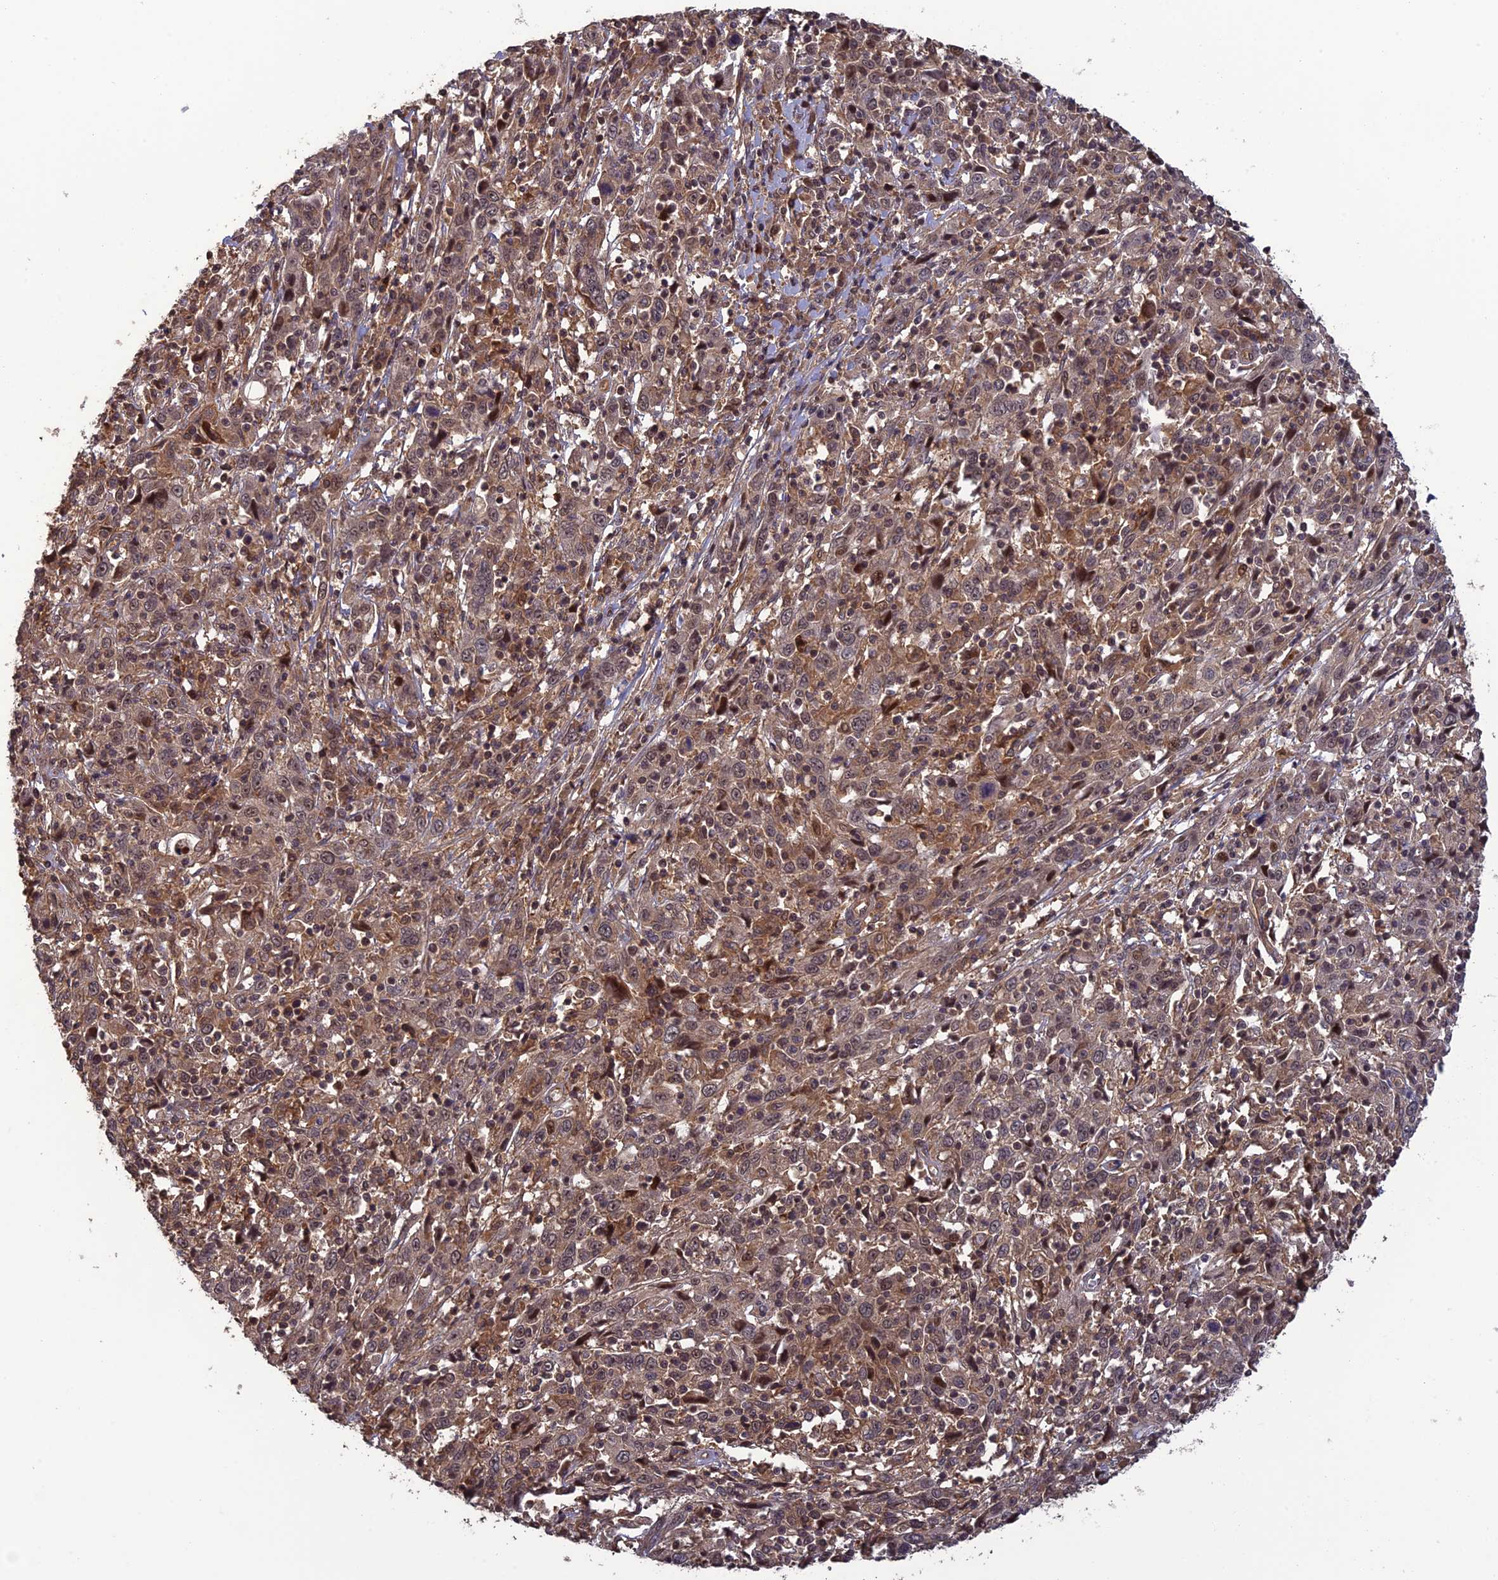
{"staining": {"intensity": "weak", "quantity": ">75%", "location": "cytoplasmic/membranous,nuclear"}, "tissue": "cervical cancer", "cell_type": "Tumor cells", "image_type": "cancer", "snomed": [{"axis": "morphology", "description": "Squamous cell carcinoma, NOS"}, {"axis": "topography", "description": "Cervix"}], "caption": "Immunohistochemical staining of squamous cell carcinoma (cervical) reveals low levels of weak cytoplasmic/membranous and nuclear expression in about >75% of tumor cells.", "gene": "LIN37", "patient": {"sex": "female", "age": 46}}